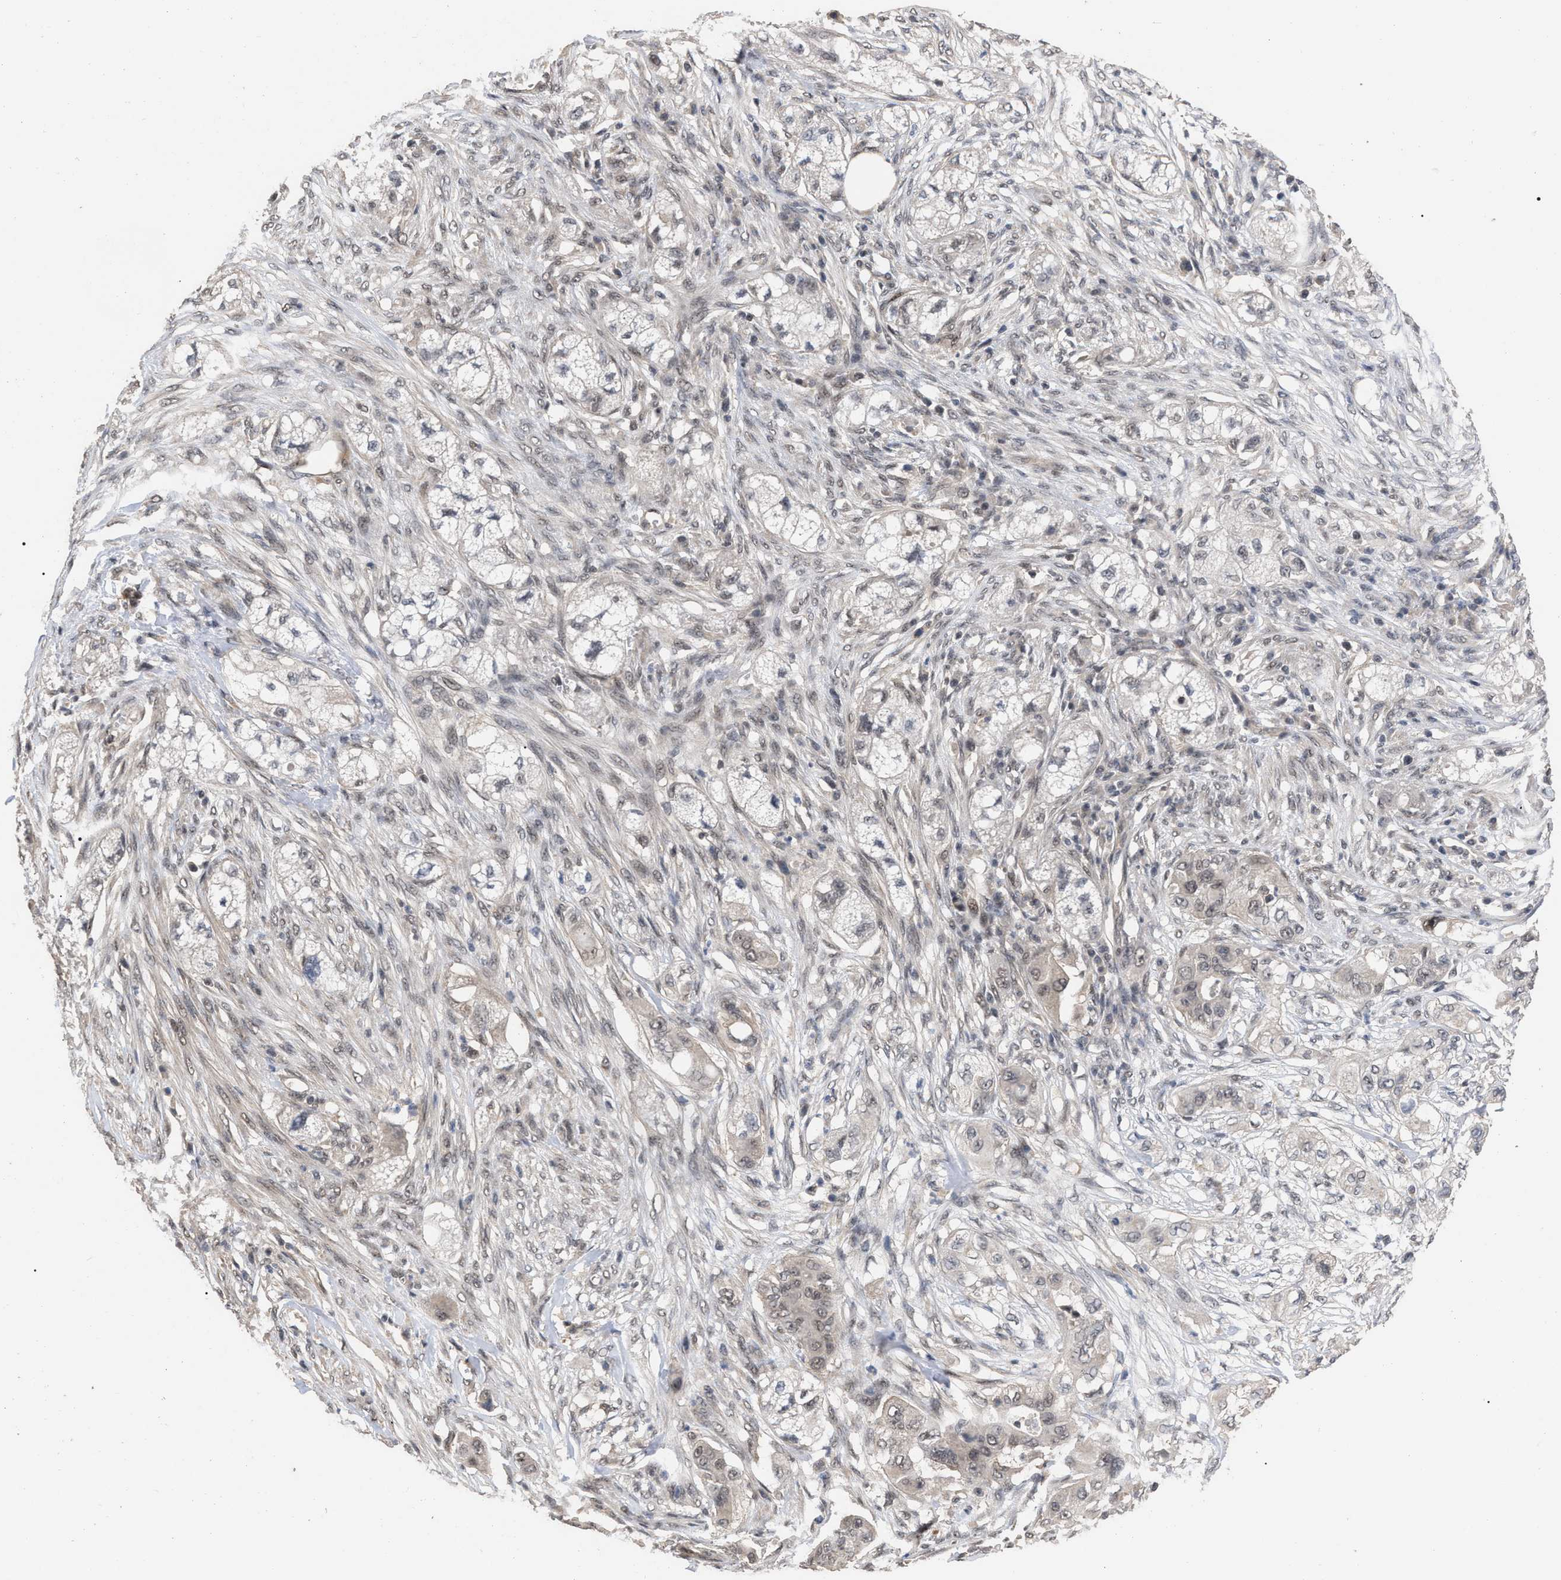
{"staining": {"intensity": "weak", "quantity": "<25%", "location": "nuclear"}, "tissue": "pancreatic cancer", "cell_type": "Tumor cells", "image_type": "cancer", "snomed": [{"axis": "morphology", "description": "Adenocarcinoma, NOS"}, {"axis": "topography", "description": "Pancreas"}], "caption": "This is an immunohistochemistry micrograph of human adenocarcinoma (pancreatic). There is no expression in tumor cells.", "gene": "JAZF1", "patient": {"sex": "female", "age": 78}}